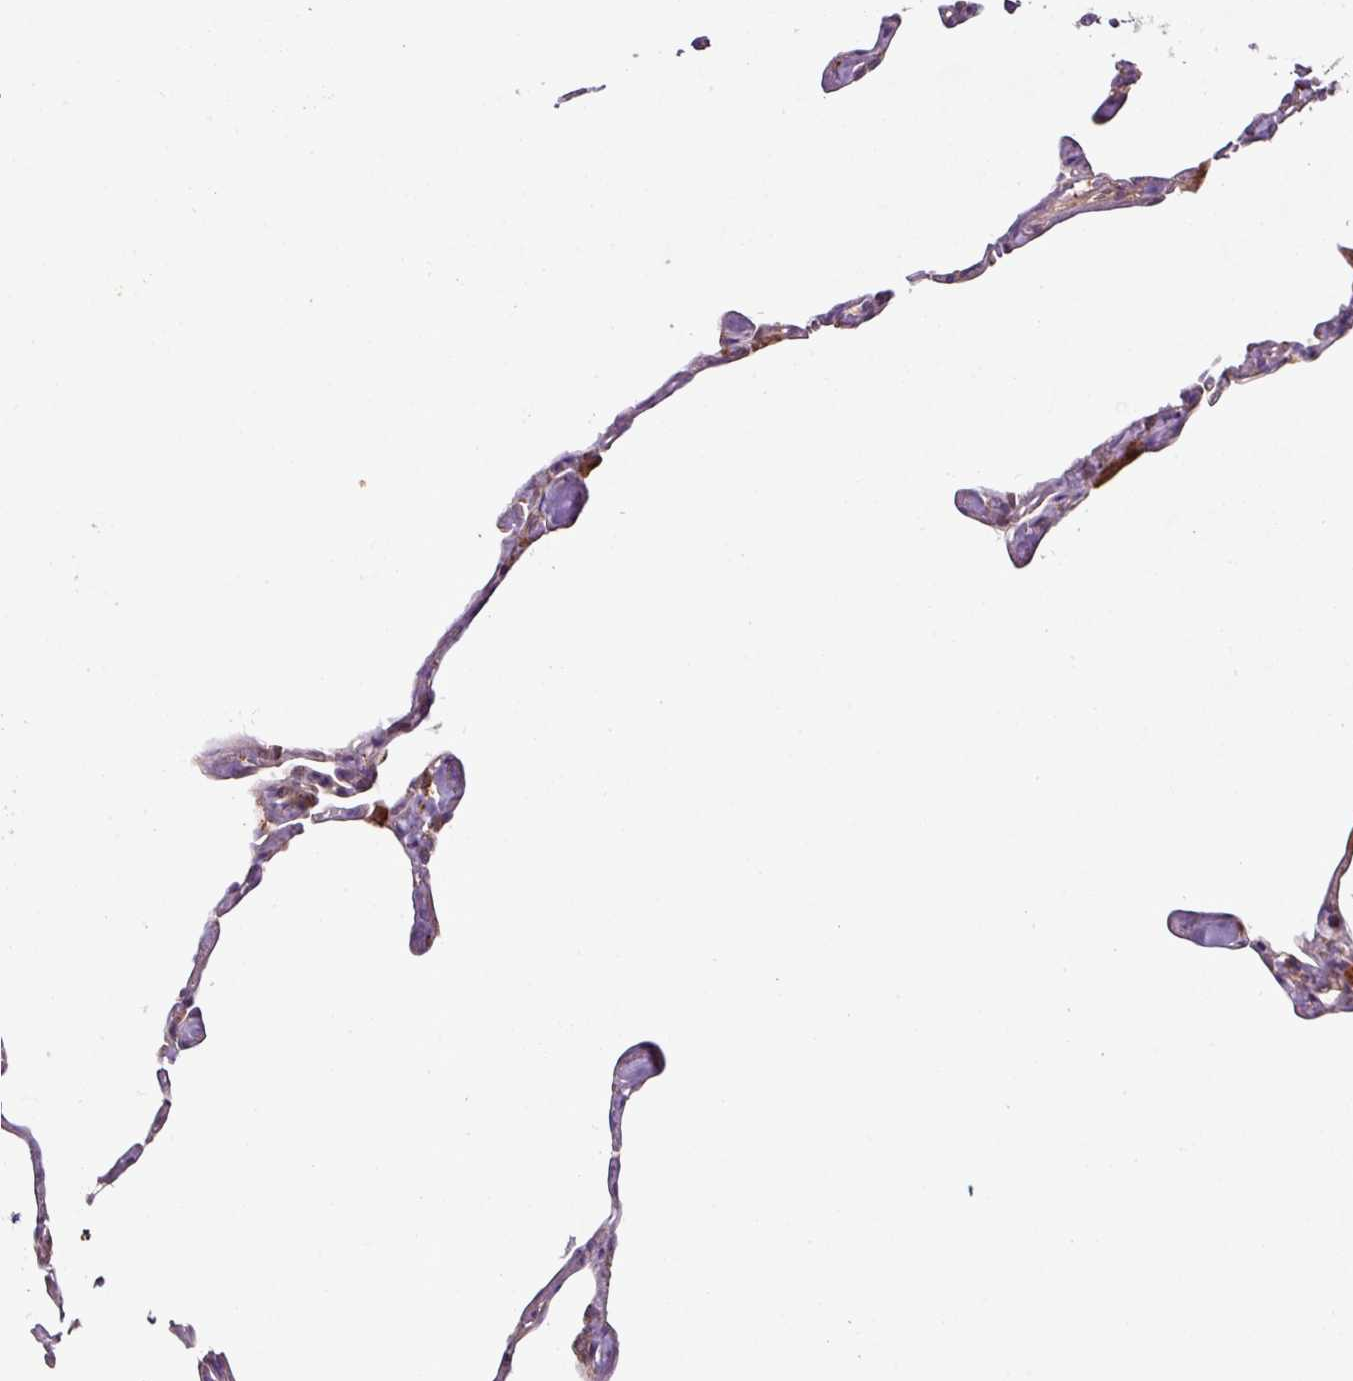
{"staining": {"intensity": "moderate", "quantity": "25%-75%", "location": "cytoplasmic/membranous"}, "tissue": "lung", "cell_type": "Alveolar cells", "image_type": "normal", "snomed": [{"axis": "morphology", "description": "Normal tissue, NOS"}, {"axis": "topography", "description": "Lung"}], "caption": "Immunohistochemical staining of normal lung displays 25%-75% levels of moderate cytoplasmic/membranous protein staining in approximately 25%-75% of alveolar cells.", "gene": "ZNF513", "patient": {"sex": "male", "age": 65}}